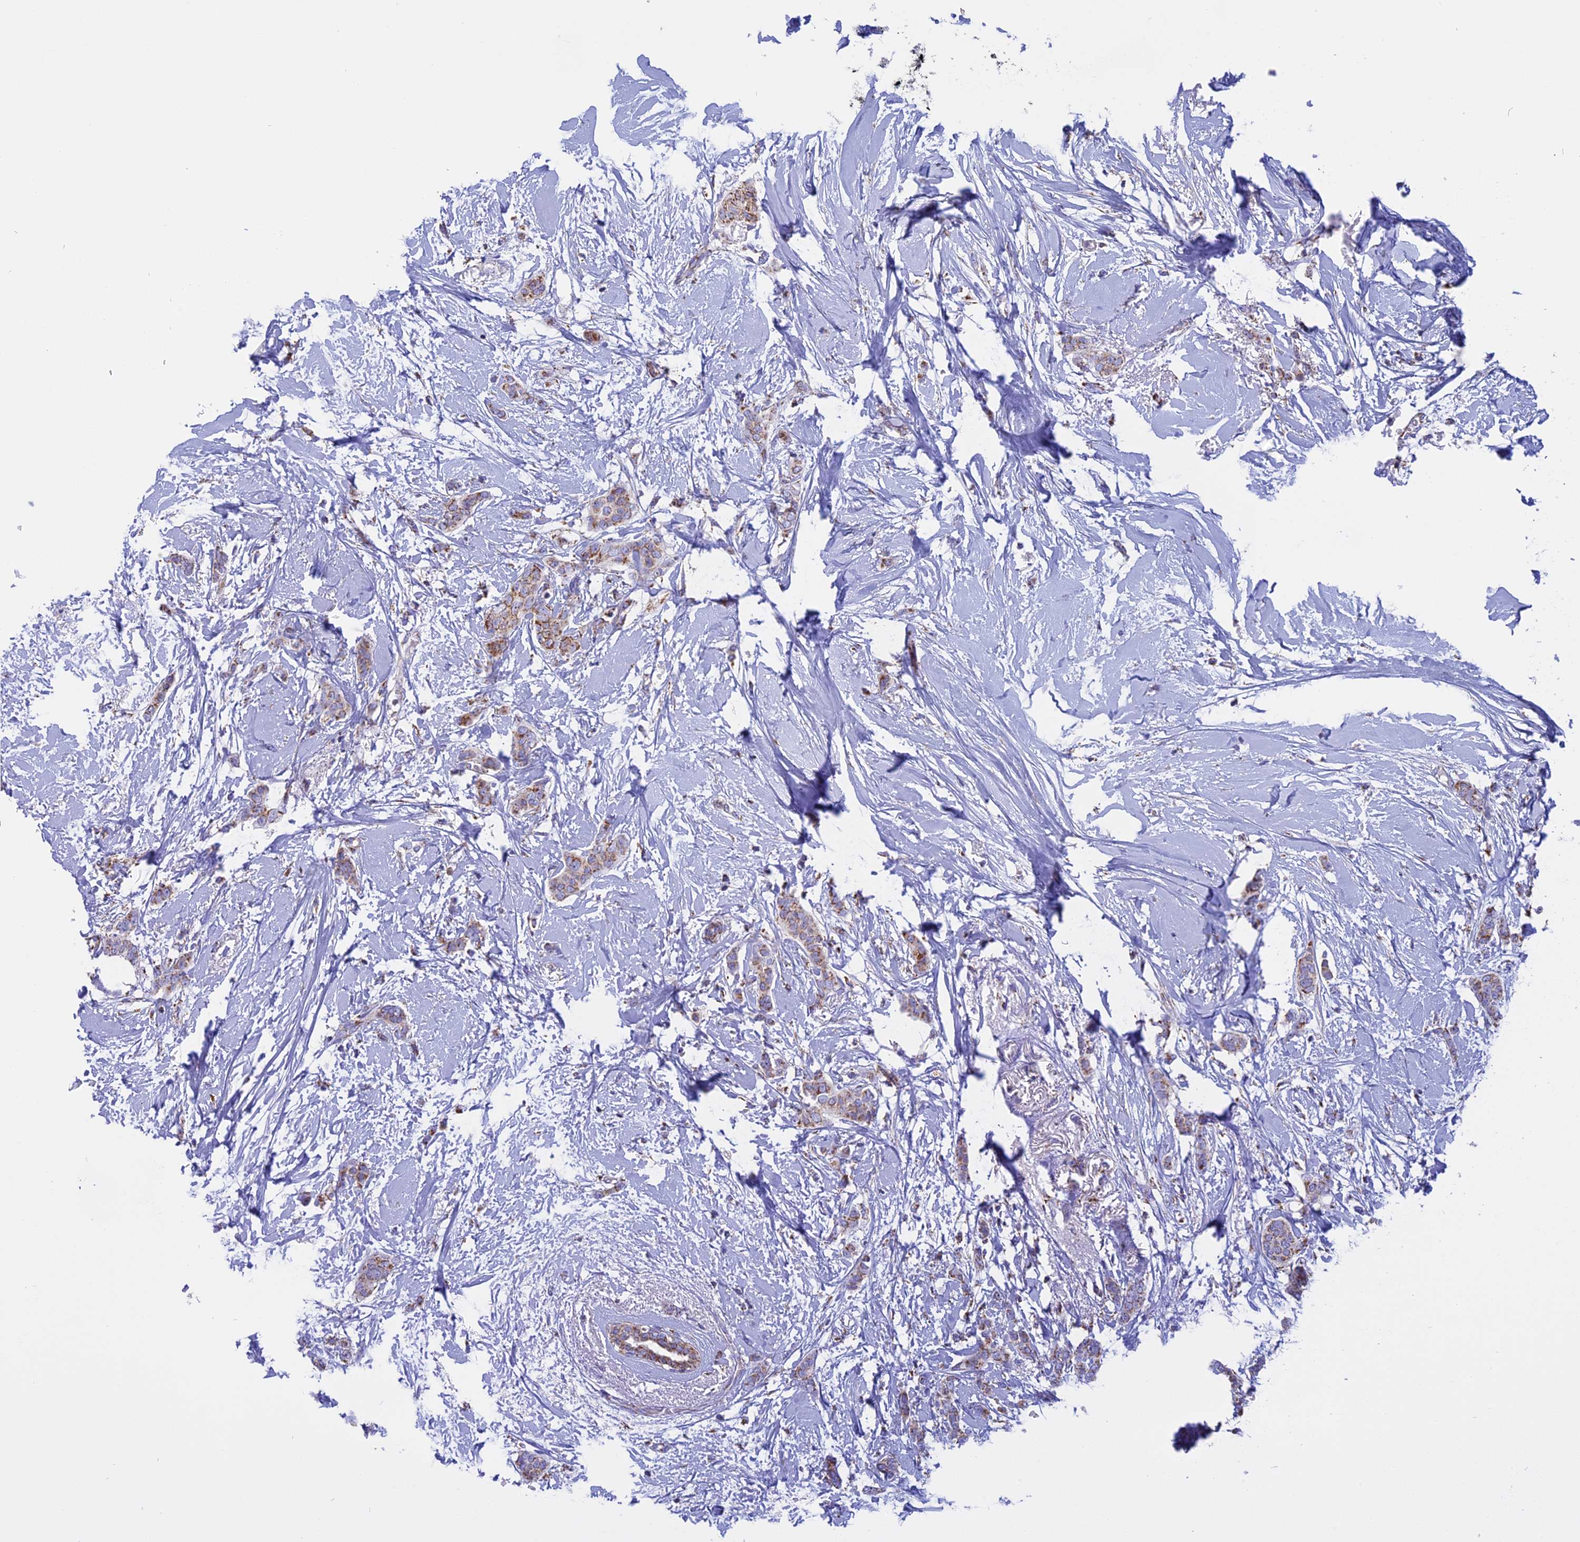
{"staining": {"intensity": "moderate", "quantity": ">75%", "location": "cytoplasmic/membranous"}, "tissue": "breast cancer", "cell_type": "Tumor cells", "image_type": "cancer", "snomed": [{"axis": "morphology", "description": "Duct carcinoma"}, {"axis": "topography", "description": "Breast"}], "caption": "Brown immunohistochemical staining in human infiltrating ductal carcinoma (breast) reveals moderate cytoplasmic/membranous staining in about >75% of tumor cells.", "gene": "KCNG1", "patient": {"sex": "female", "age": 72}}